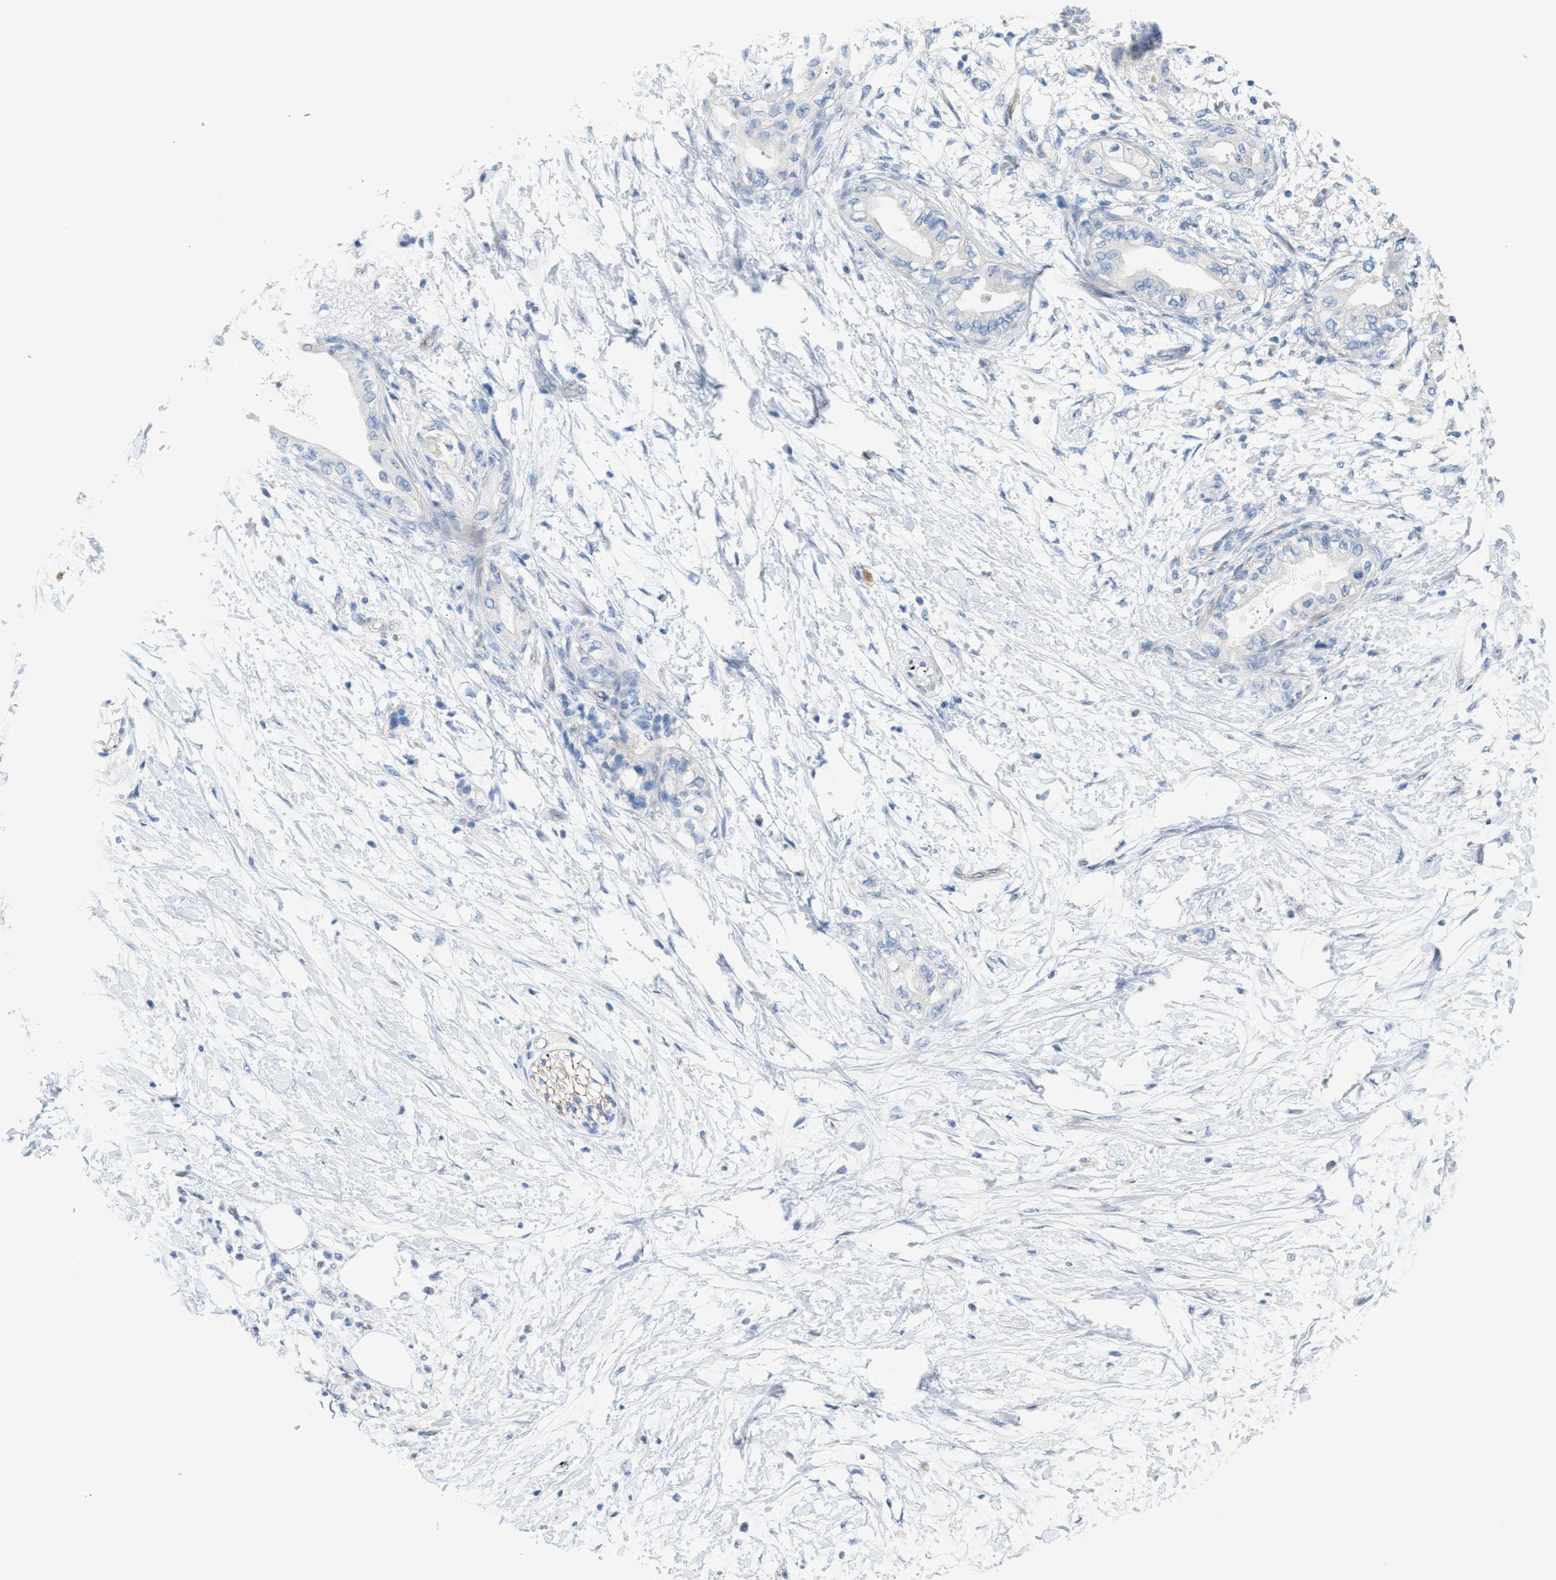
{"staining": {"intensity": "negative", "quantity": "none", "location": "none"}, "tissue": "adipose tissue", "cell_type": "Adipocytes", "image_type": "normal", "snomed": [{"axis": "morphology", "description": "Normal tissue, NOS"}, {"axis": "morphology", "description": "Adenocarcinoma, NOS"}, {"axis": "topography", "description": "Duodenum"}, {"axis": "topography", "description": "Peripheral nerve tissue"}], "caption": "The photomicrograph shows no significant staining in adipocytes of adipose tissue.", "gene": "MPP3", "patient": {"sex": "female", "age": 60}}